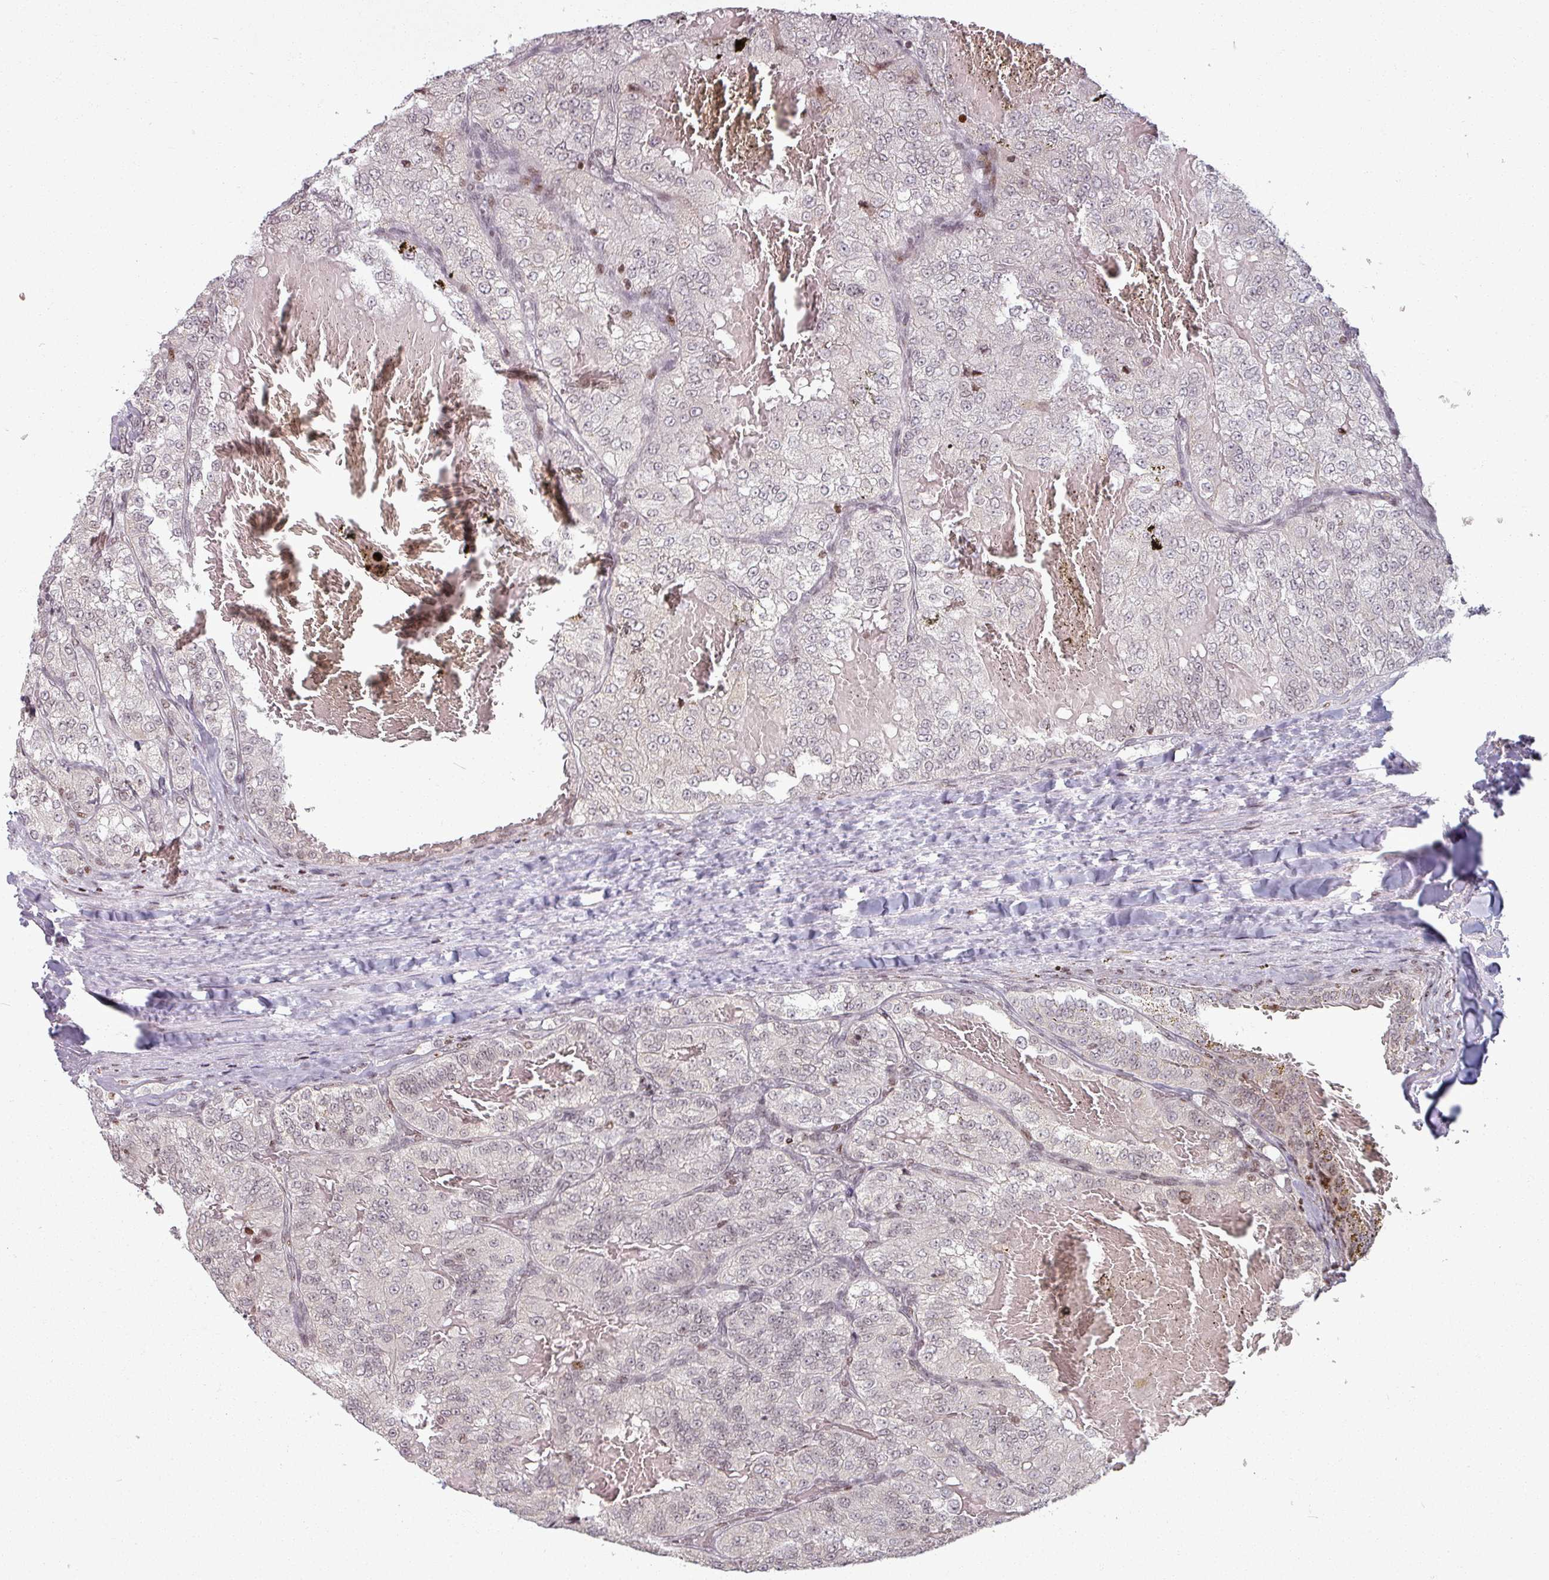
{"staining": {"intensity": "weak", "quantity": "25%-75%", "location": "nuclear"}, "tissue": "renal cancer", "cell_type": "Tumor cells", "image_type": "cancer", "snomed": [{"axis": "morphology", "description": "Adenocarcinoma, NOS"}, {"axis": "topography", "description": "Kidney"}], "caption": "Protein staining displays weak nuclear expression in about 25%-75% of tumor cells in renal cancer (adenocarcinoma). (Stains: DAB in brown, nuclei in blue, Microscopy: brightfield microscopy at high magnification).", "gene": "NCOR1", "patient": {"sex": "female", "age": 63}}